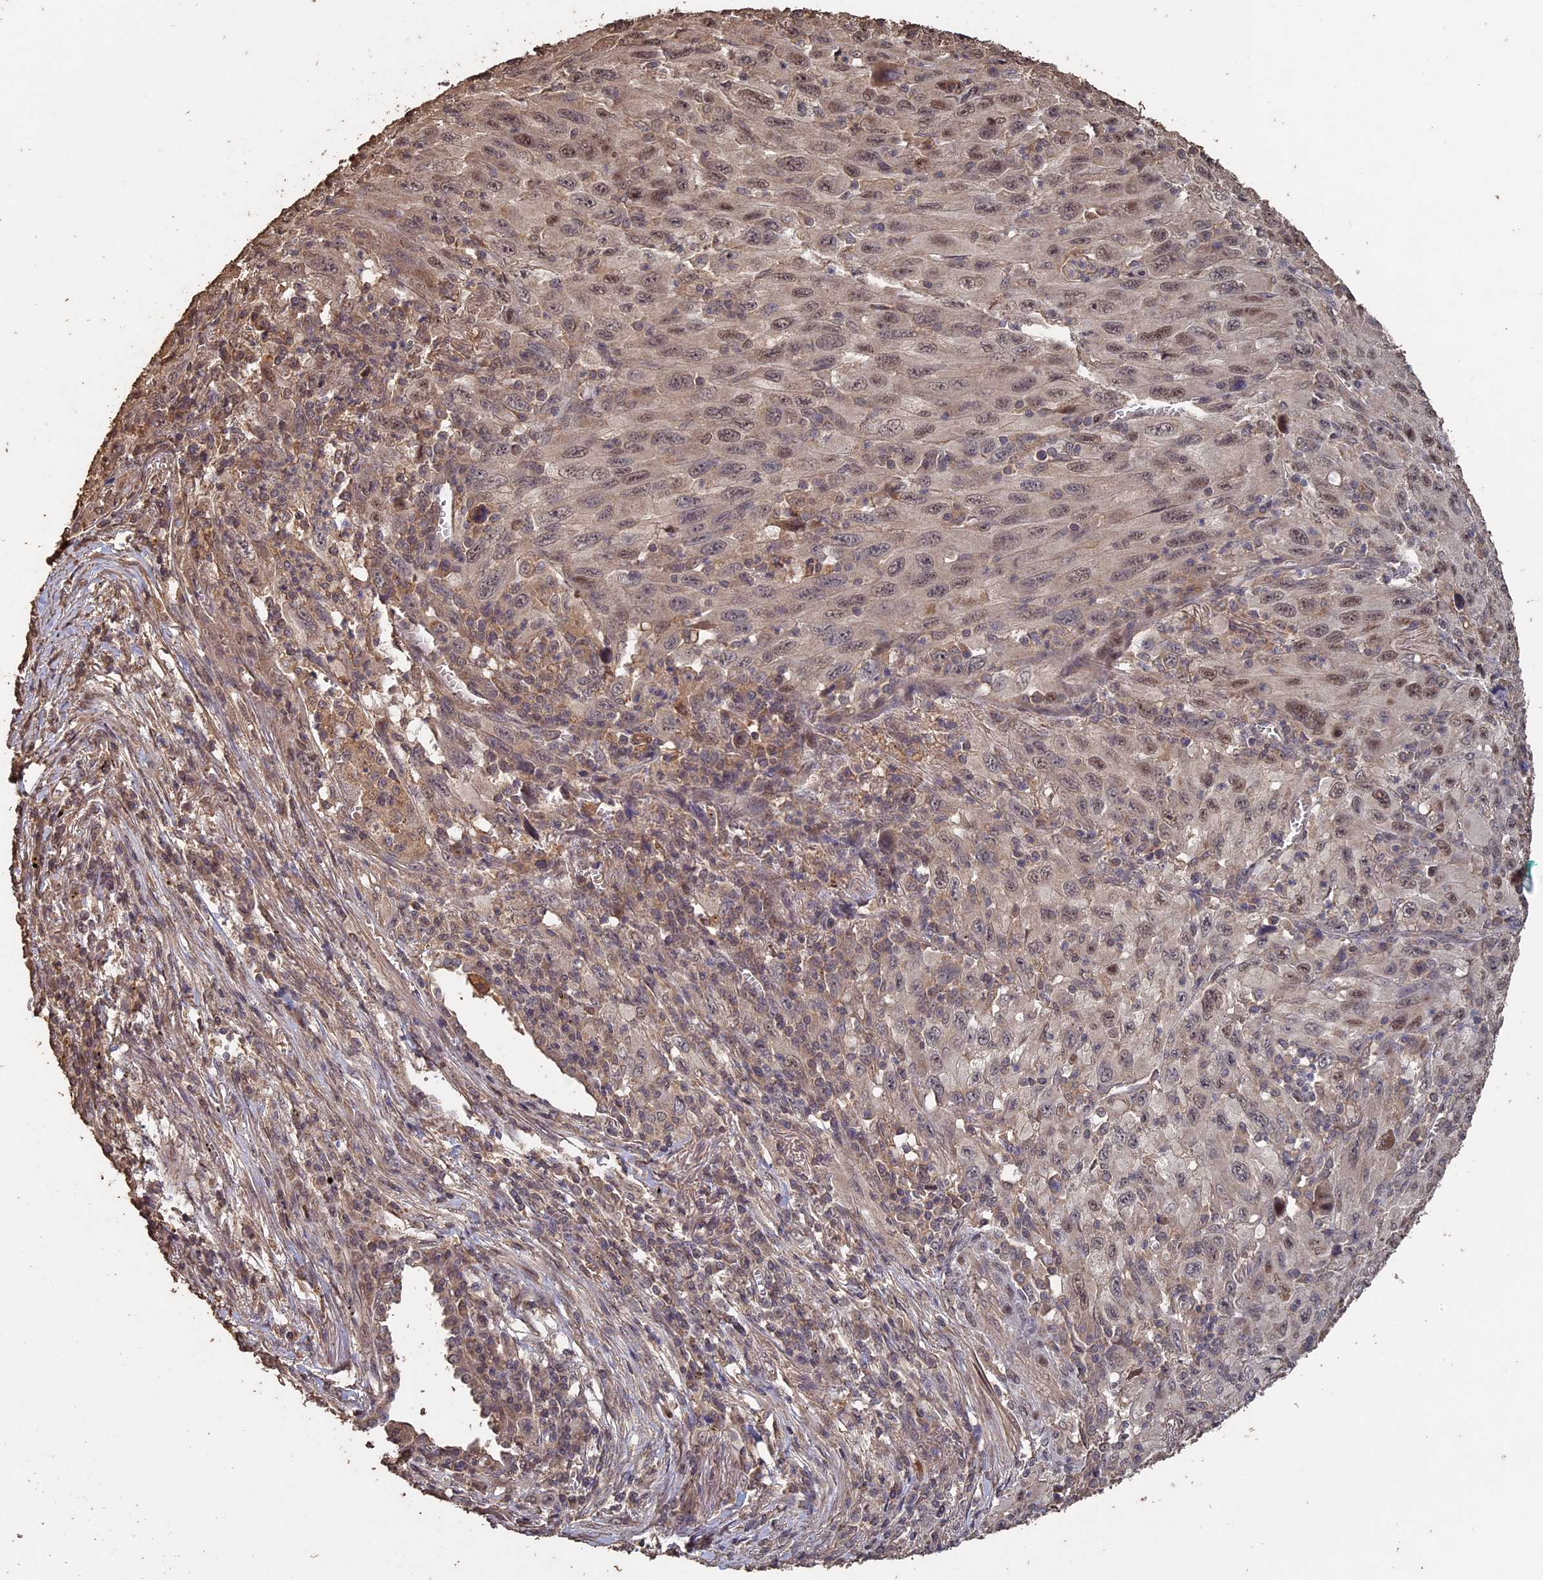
{"staining": {"intensity": "weak", "quantity": "<25%", "location": "cytoplasmic/membranous,nuclear"}, "tissue": "melanoma", "cell_type": "Tumor cells", "image_type": "cancer", "snomed": [{"axis": "morphology", "description": "Malignant melanoma, Metastatic site"}, {"axis": "topography", "description": "Skin"}], "caption": "A high-resolution photomicrograph shows IHC staining of malignant melanoma (metastatic site), which reveals no significant staining in tumor cells.", "gene": "HUNK", "patient": {"sex": "female", "age": 56}}